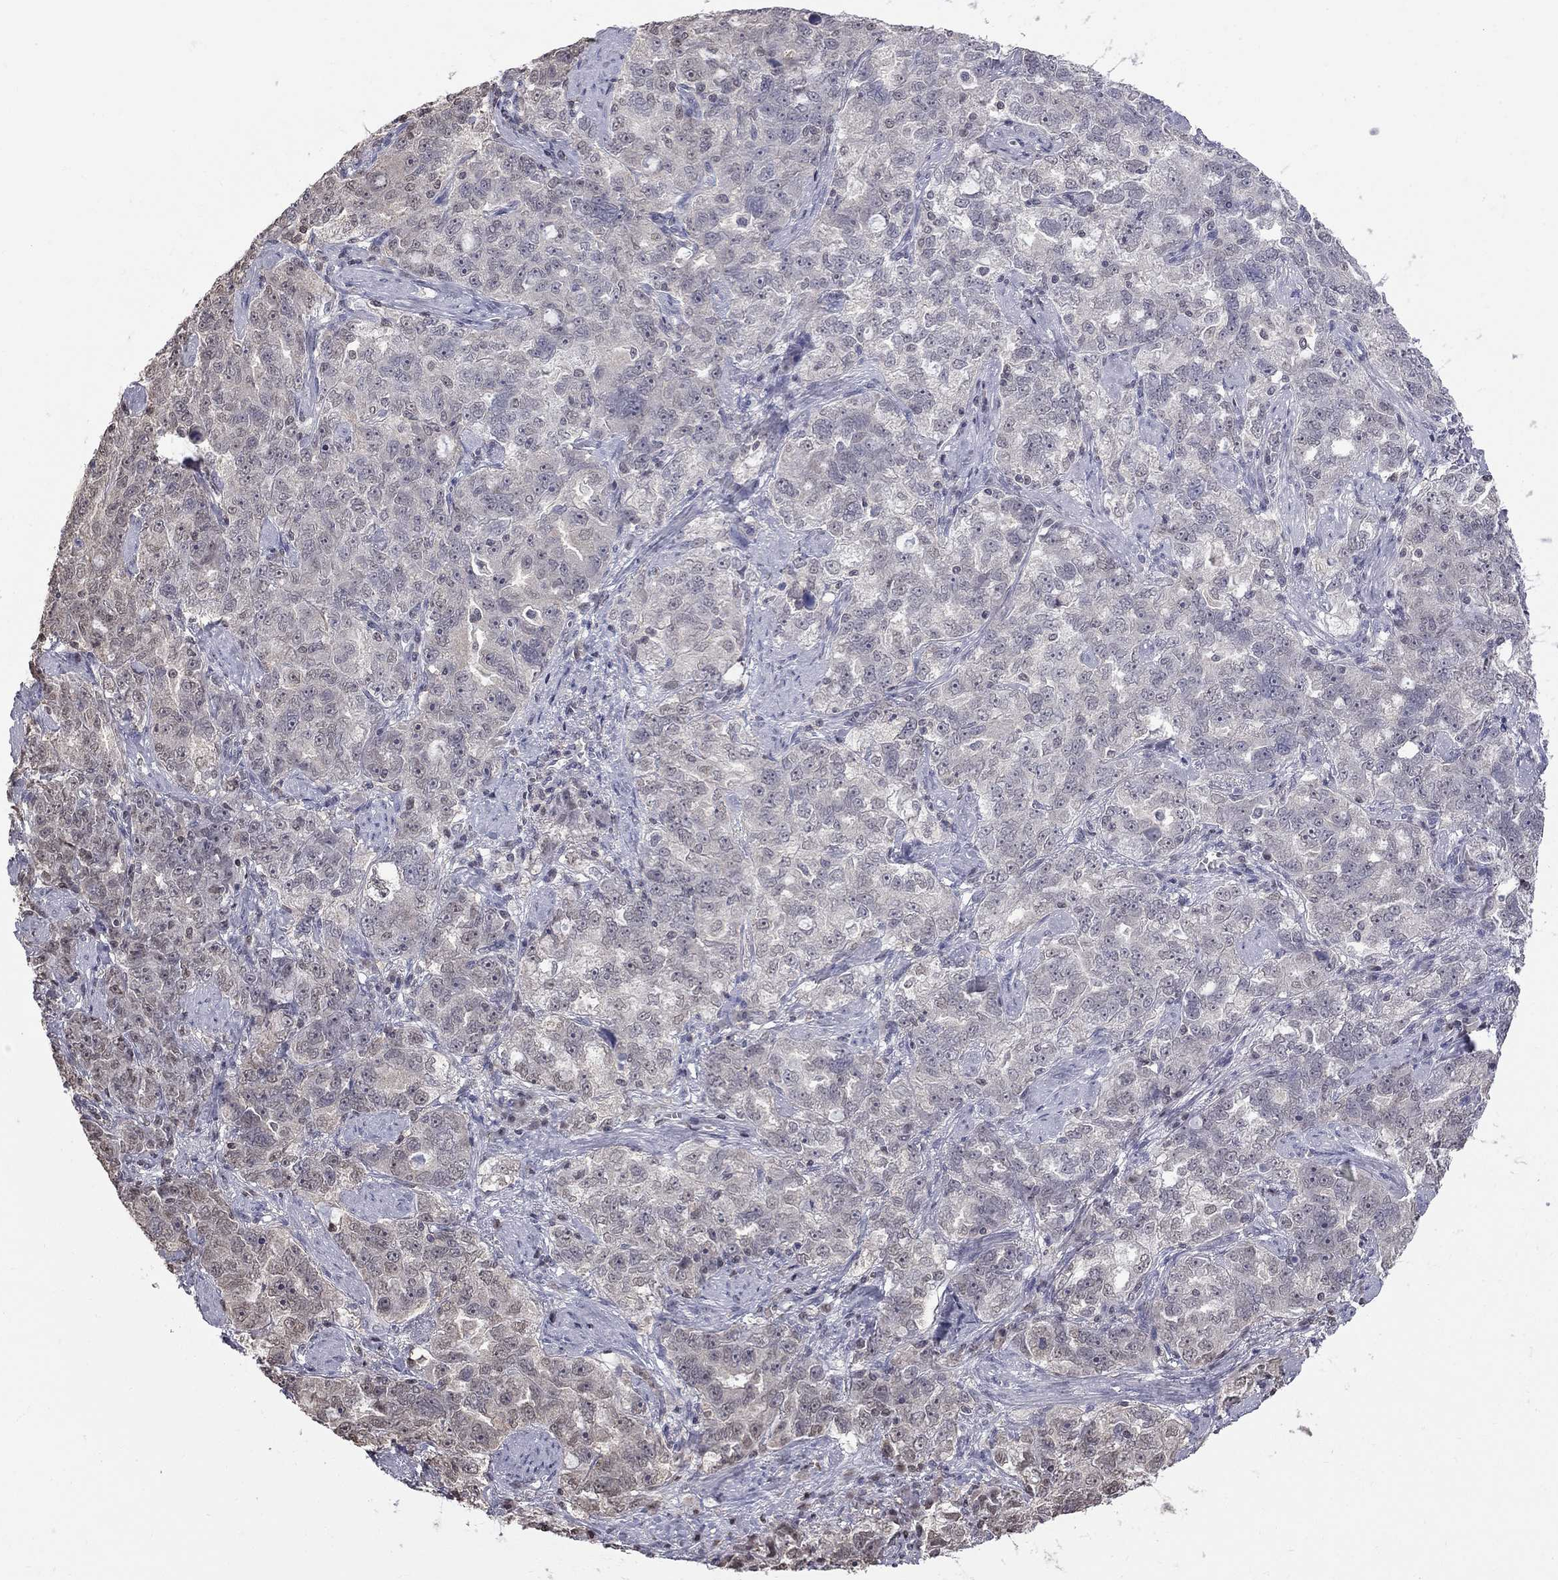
{"staining": {"intensity": "negative", "quantity": "none", "location": "none"}, "tissue": "ovarian cancer", "cell_type": "Tumor cells", "image_type": "cancer", "snomed": [{"axis": "morphology", "description": "Cystadenocarcinoma, serous, NOS"}, {"axis": "topography", "description": "Ovary"}], "caption": "Immunohistochemistry (IHC) image of ovarian cancer (serous cystadenocarcinoma) stained for a protein (brown), which reveals no expression in tumor cells. Brightfield microscopy of immunohistochemistry stained with DAB (brown) and hematoxylin (blue), captured at high magnification.", "gene": "RFWD3", "patient": {"sex": "female", "age": 51}}